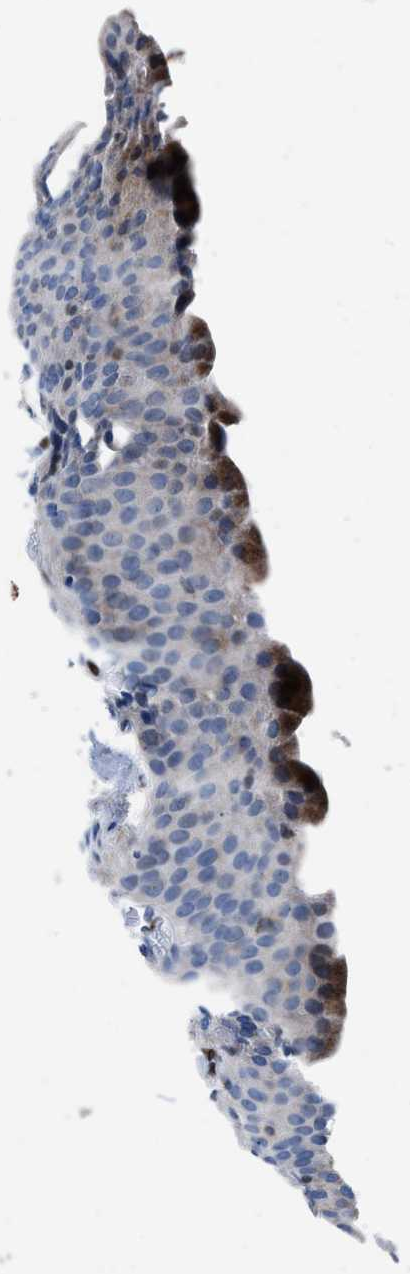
{"staining": {"intensity": "moderate", "quantity": "<25%", "location": "cytoplasmic/membranous"}, "tissue": "urinary bladder", "cell_type": "Urothelial cells", "image_type": "normal", "snomed": [{"axis": "morphology", "description": "Normal tissue, NOS"}, {"axis": "topography", "description": "Urinary bladder"}], "caption": "This image reveals immunohistochemistry (IHC) staining of unremarkable urinary bladder, with low moderate cytoplasmic/membranous positivity in approximately <25% of urothelial cells.", "gene": "LMO2", "patient": {"sex": "female", "age": 79}}